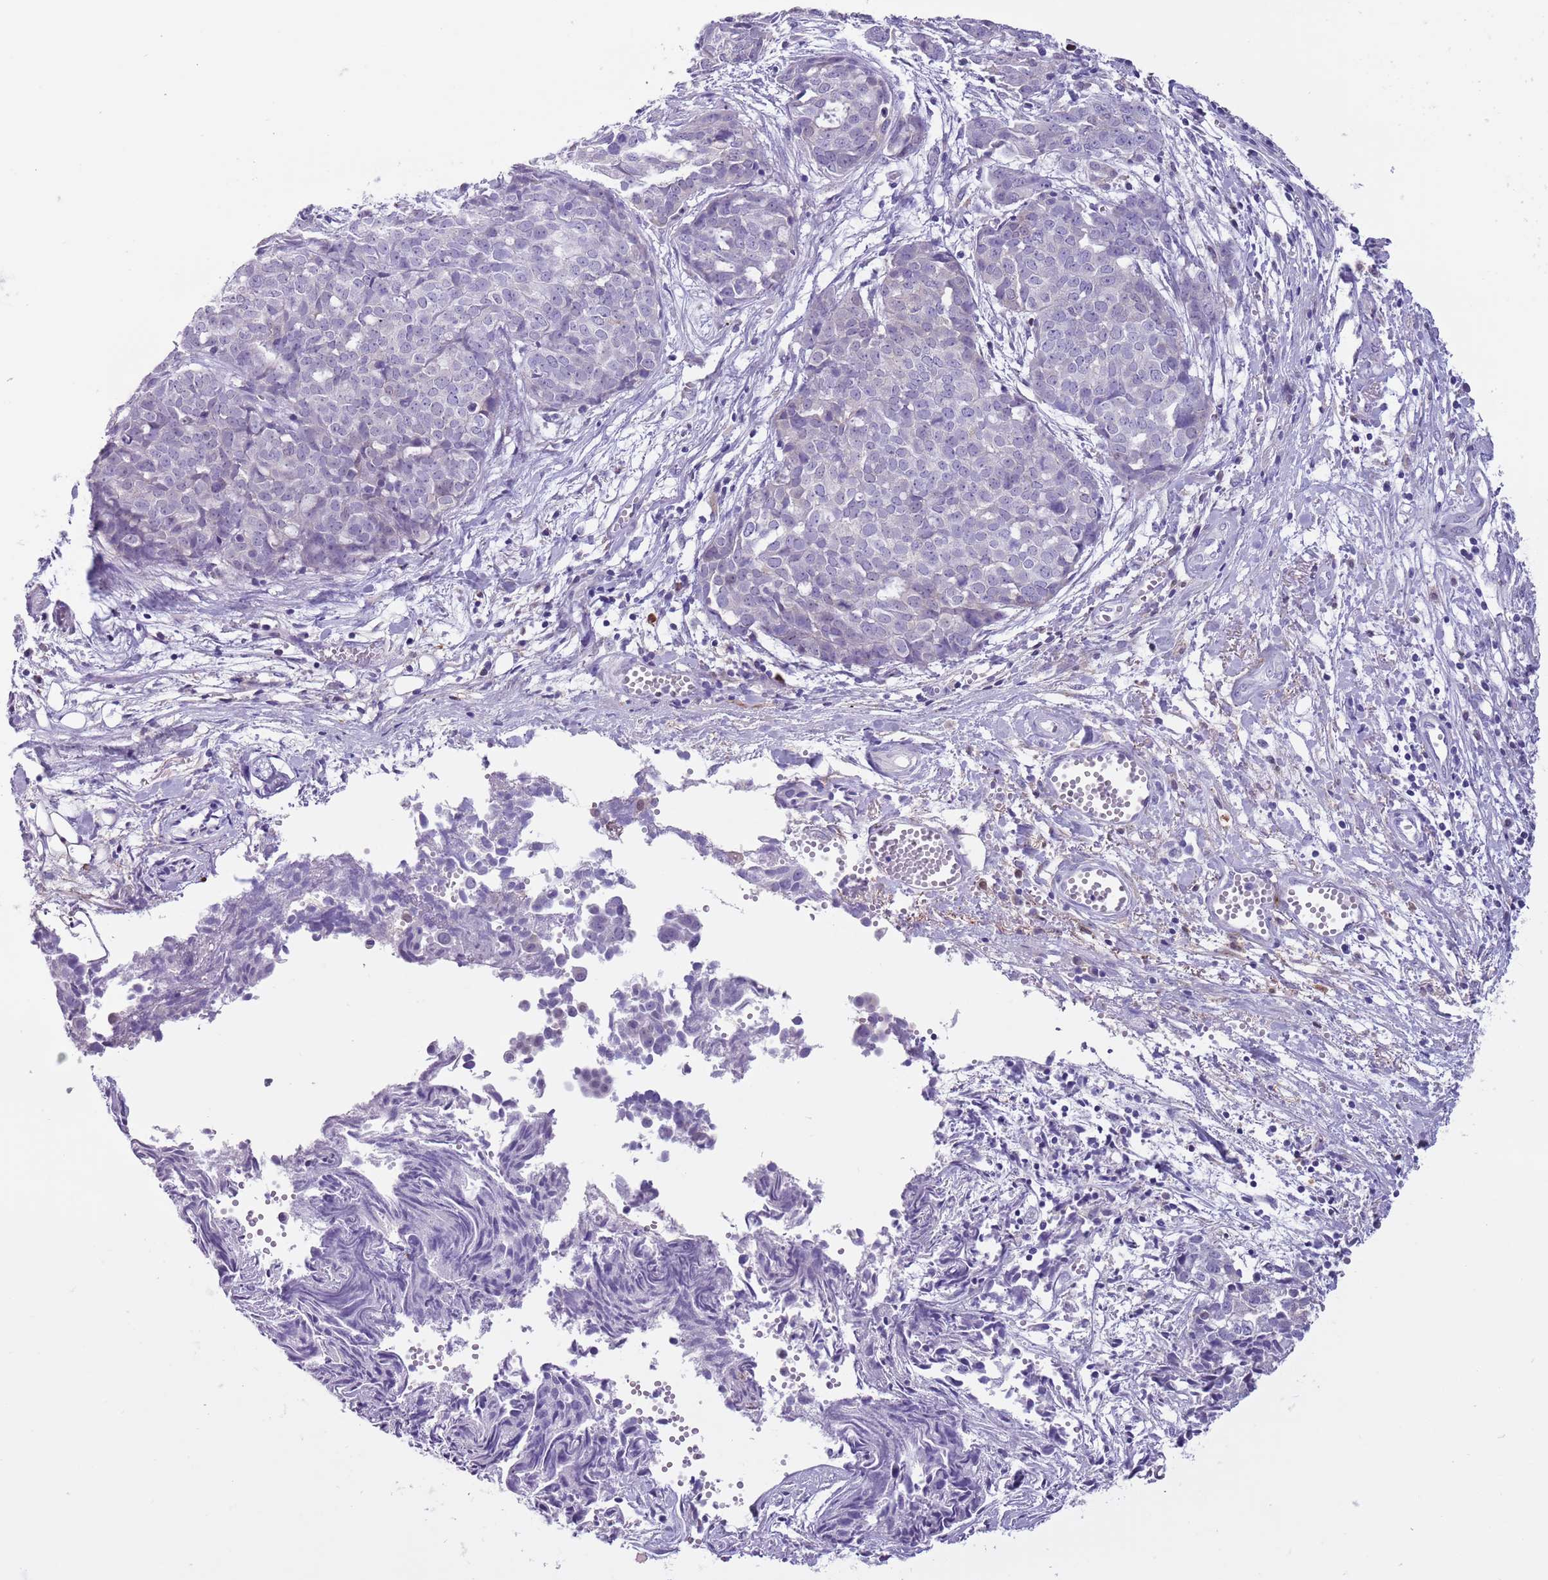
{"staining": {"intensity": "negative", "quantity": "none", "location": "none"}, "tissue": "ovarian cancer", "cell_type": "Tumor cells", "image_type": "cancer", "snomed": [{"axis": "morphology", "description": "Cystadenocarcinoma, serous, NOS"}, {"axis": "topography", "description": "Soft tissue"}, {"axis": "topography", "description": "Ovary"}], "caption": "Immunohistochemical staining of human ovarian cancer (serous cystadenocarcinoma) reveals no significant positivity in tumor cells. The staining is performed using DAB (3,3'-diaminobenzidine) brown chromogen with nuclei counter-stained in using hematoxylin.", "gene": "PFKFB2", "patient": {"sex": "female", "age": 57}}